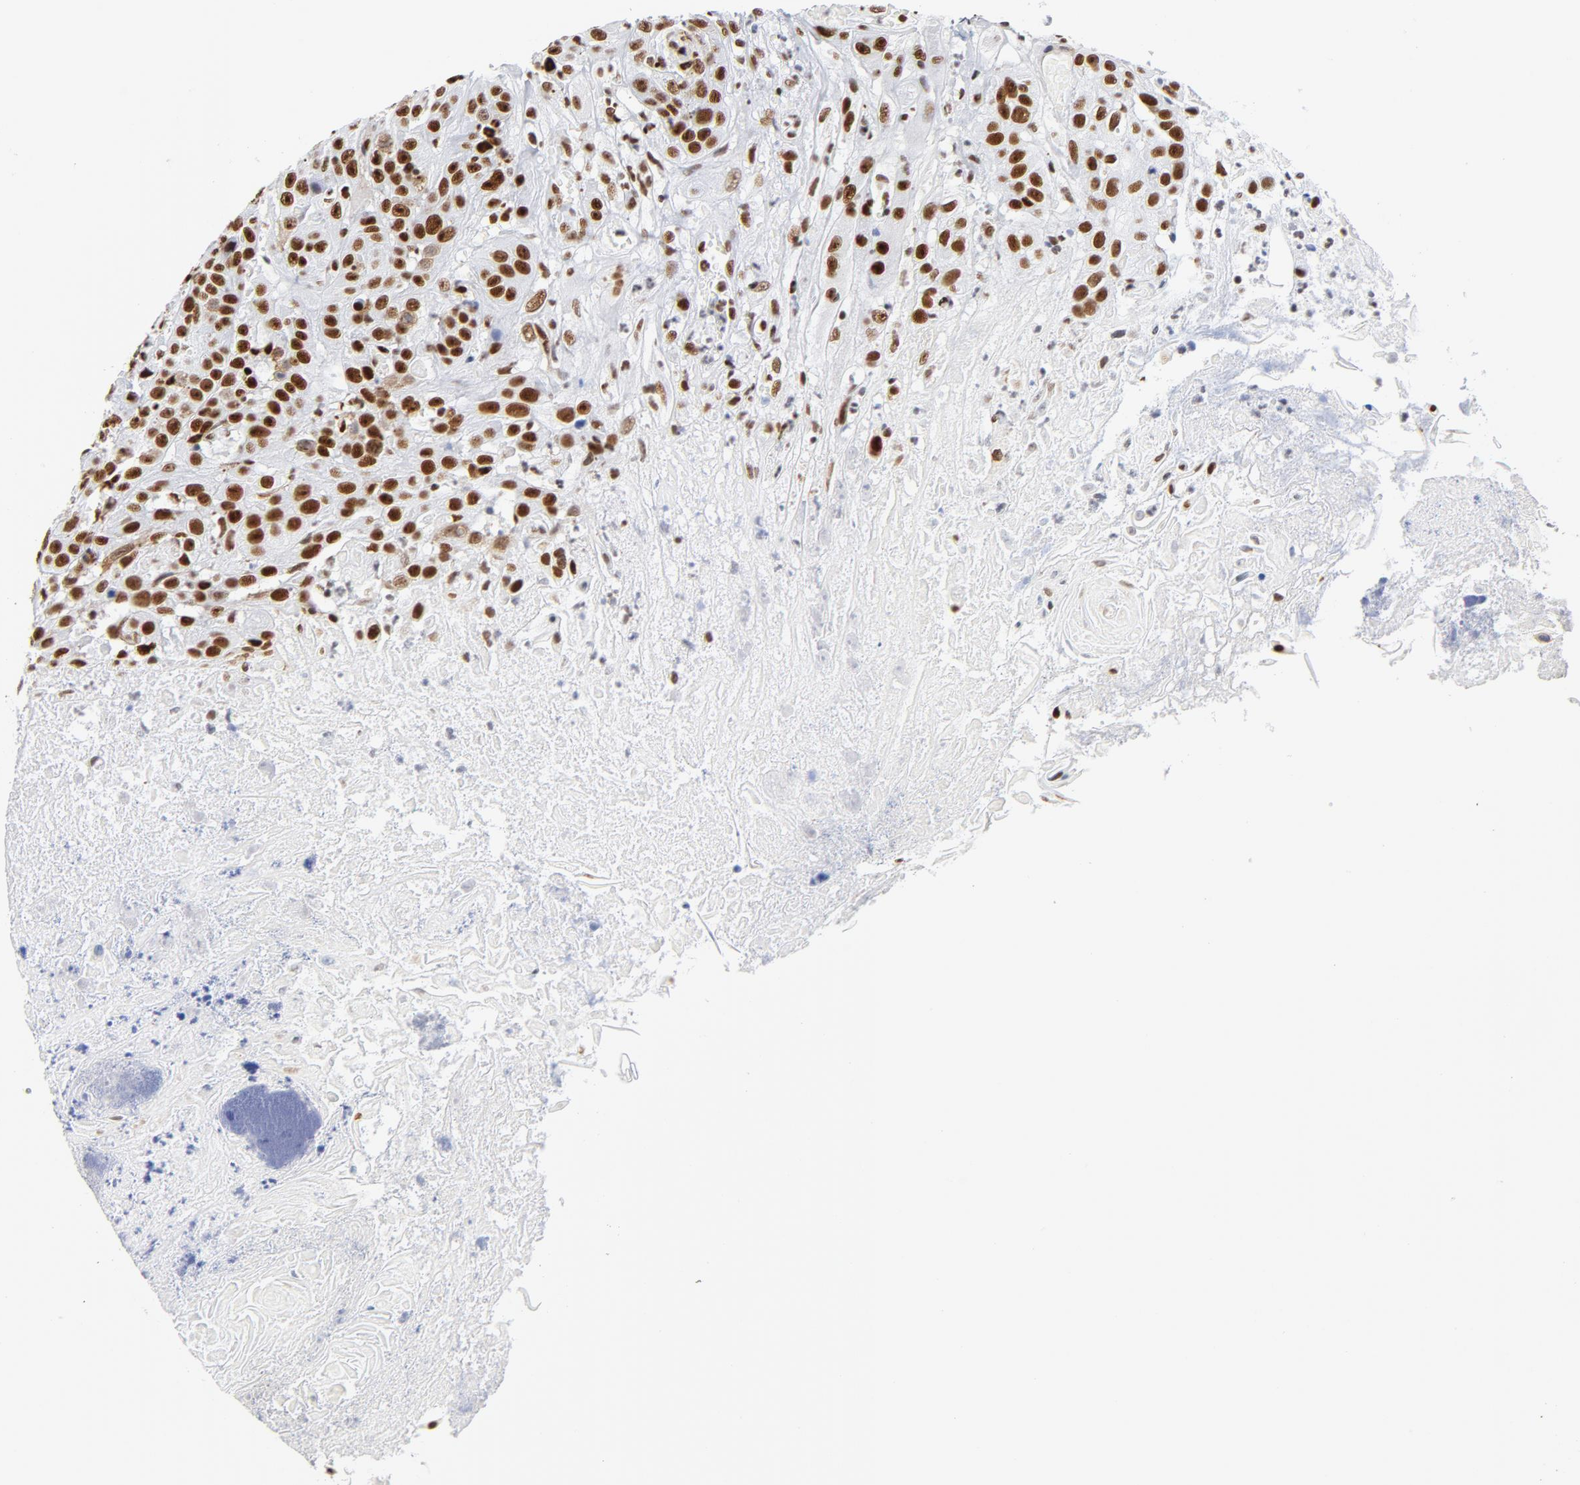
{"staining": {"intensity": "strong", "quantity": ">75%", "location": "nuclear"}, "tissue": "head and neck cancer", "cell_type": "Tumor cells", "image_type": "cancer", "snomed": [{"axis": "morphology", "description": "Squamous cell carcinoma, NOS"}, {"axis": "topography", "description": "Head-Neck"}], "caption": "Protein staining reveals strong nuclear positivity in about >75% of tumor cells in head and neck cancer.", "gene": "XRCC5", "patient": {"sex": "female", "age": 84}}